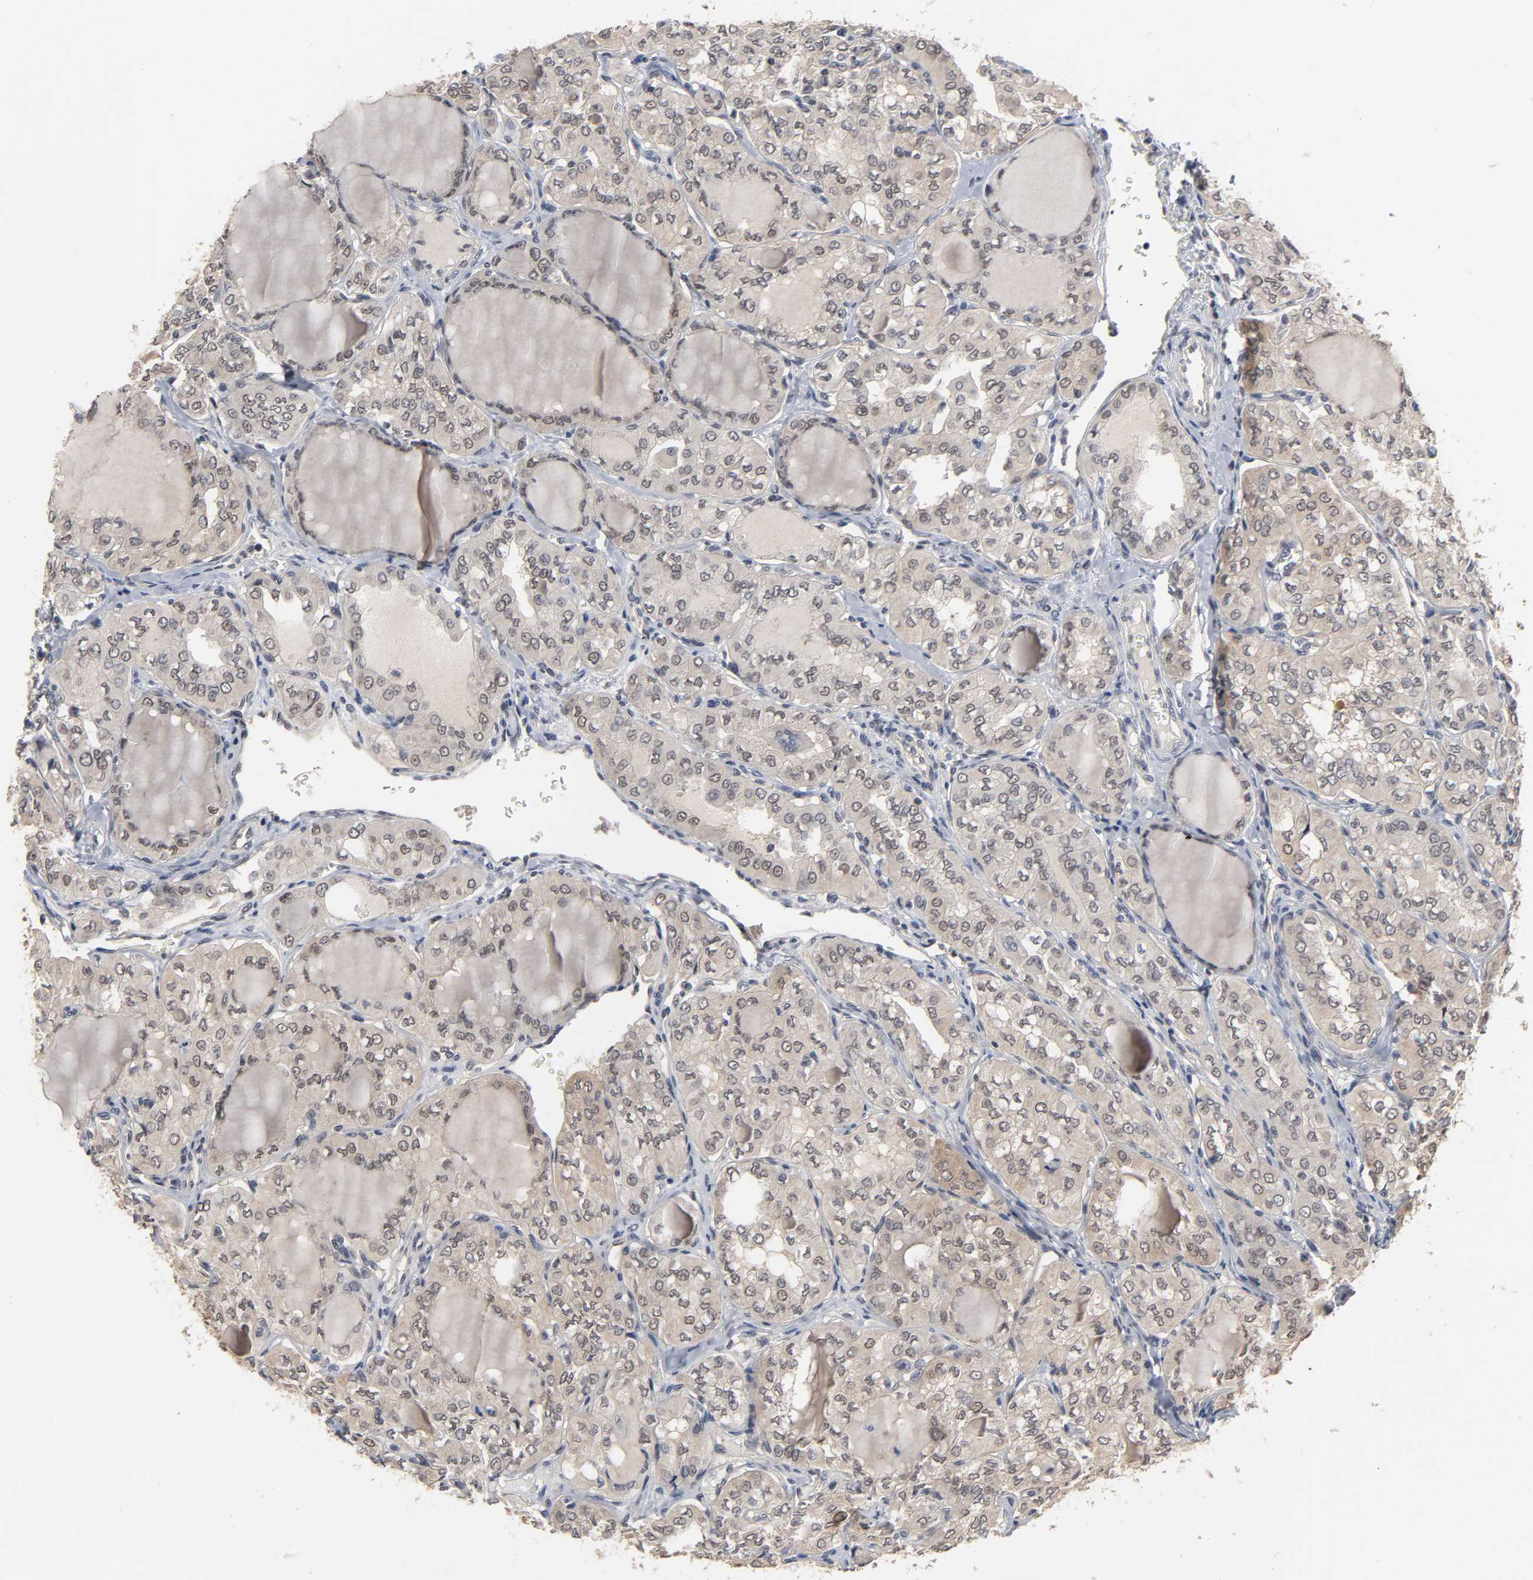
{"staining": {"intensity": "weak", "quantity": ">75%", "location": "cytoplasmic/membranous,nuclear"}, "tissue": "thyroid cancer", "cell_type": "Tumor cells", "image_type": "cancer", "snomed": [{"axis": "morphology", "description": "Papillary adenocarcinoma, NOS"}, {"axis": "topography", "description": "Thyroid gland"}], "caption": "Thyroid papillary adenocarcinoma stained with a protein marker reveals weak staining in tumor cells.", "gene": "HTR1E", "patient": {"sex": "male", "age": 20}}